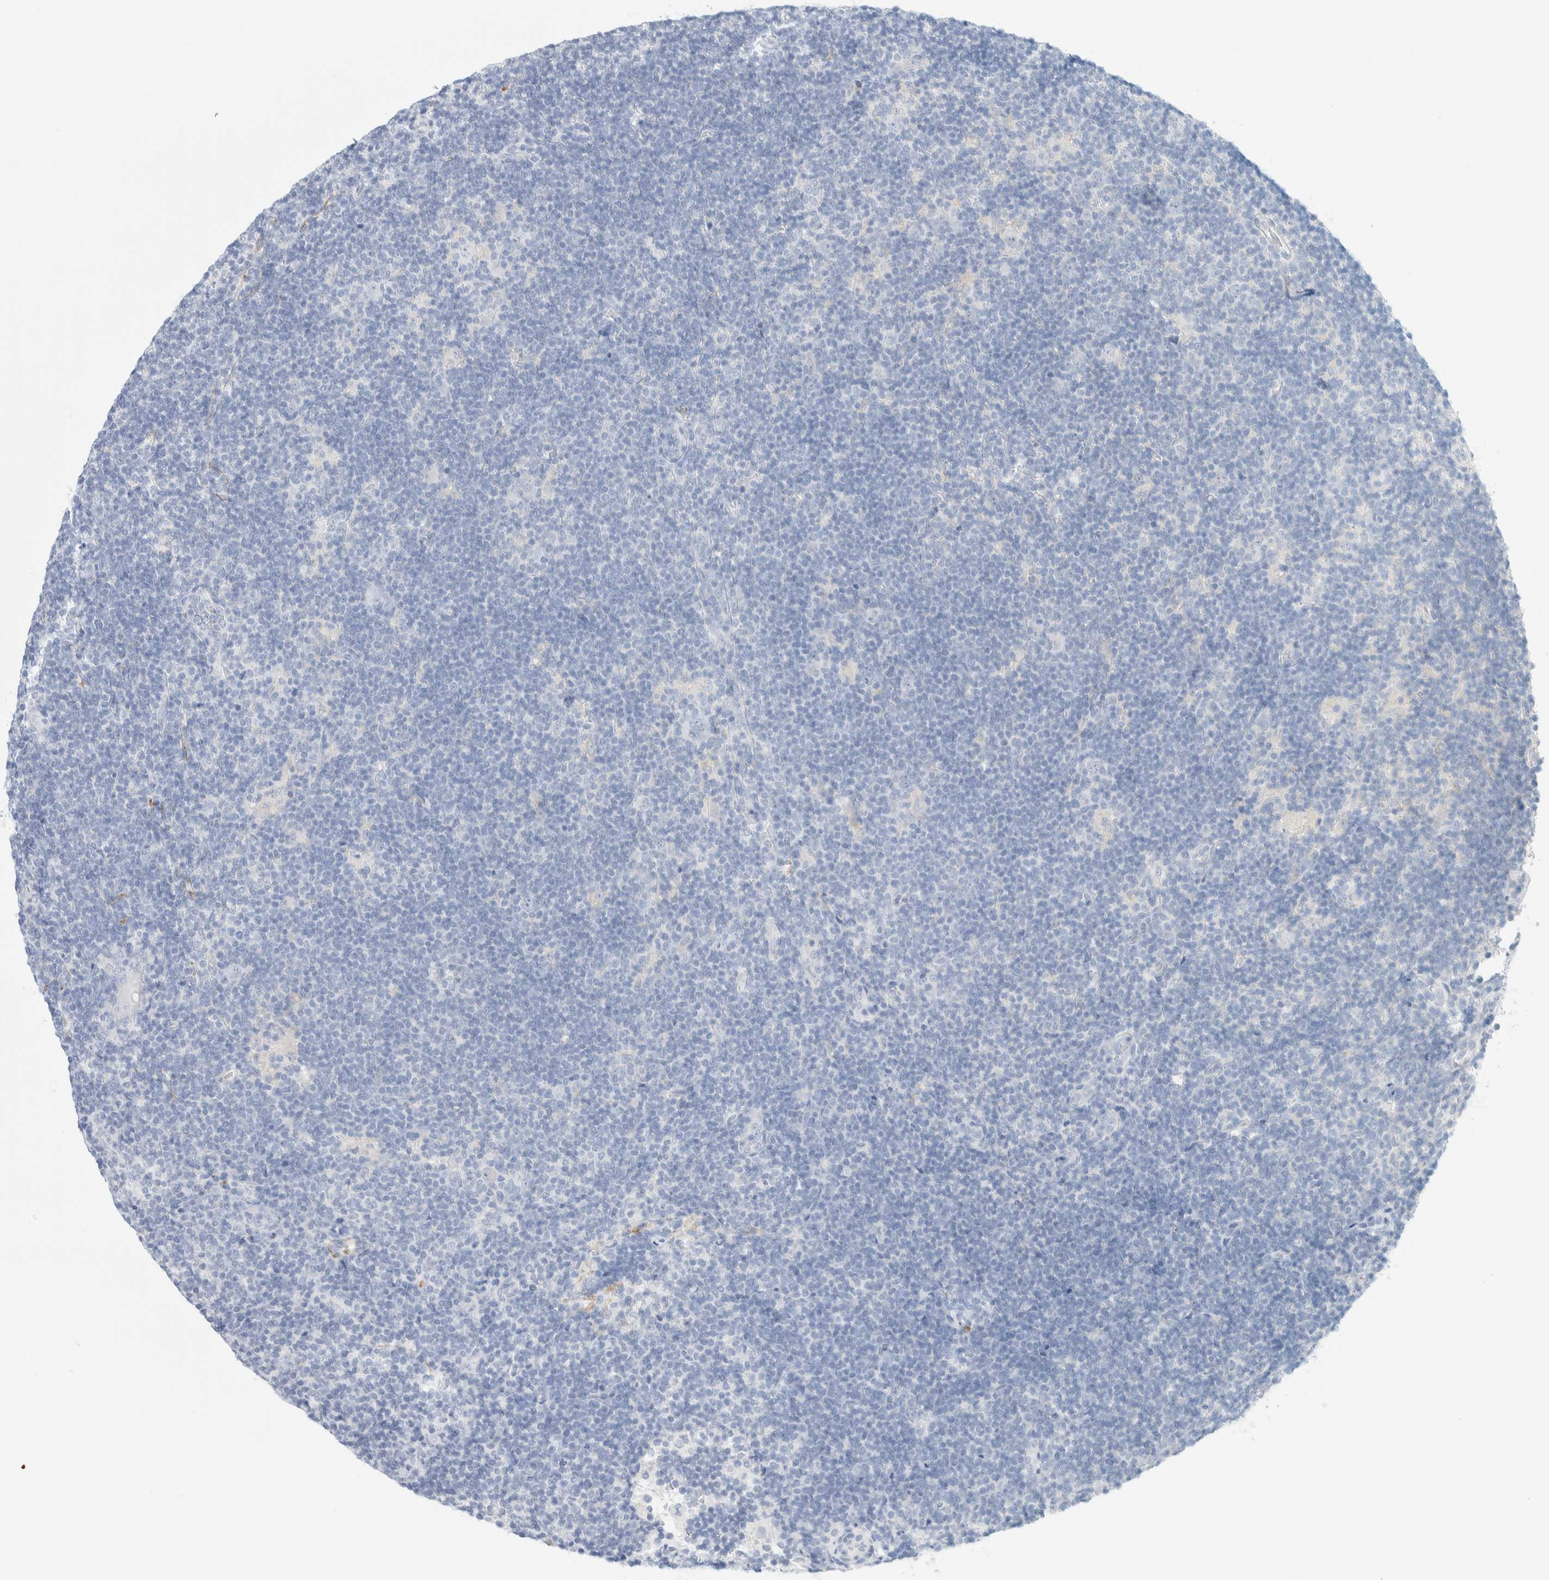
{"staining": {"intensity": "negative", "quantity": "none", "location": "none"}, "tissue": "lymphoma", "cell_type": "Tumor cells", "image_type": "cancer", "snomed": [{"axis": "morphology", "description": "Hodgkin's disease, NOS"}, {"axis": "topography", "description": "Lymph node"}], "caption": "The immunohistochemistry photomicrograph has no significant staining in tumor cells of Hodgkin's disease tissue.", "gene": "ATCAY", "patient": {"sex": "female", "age": 57}}